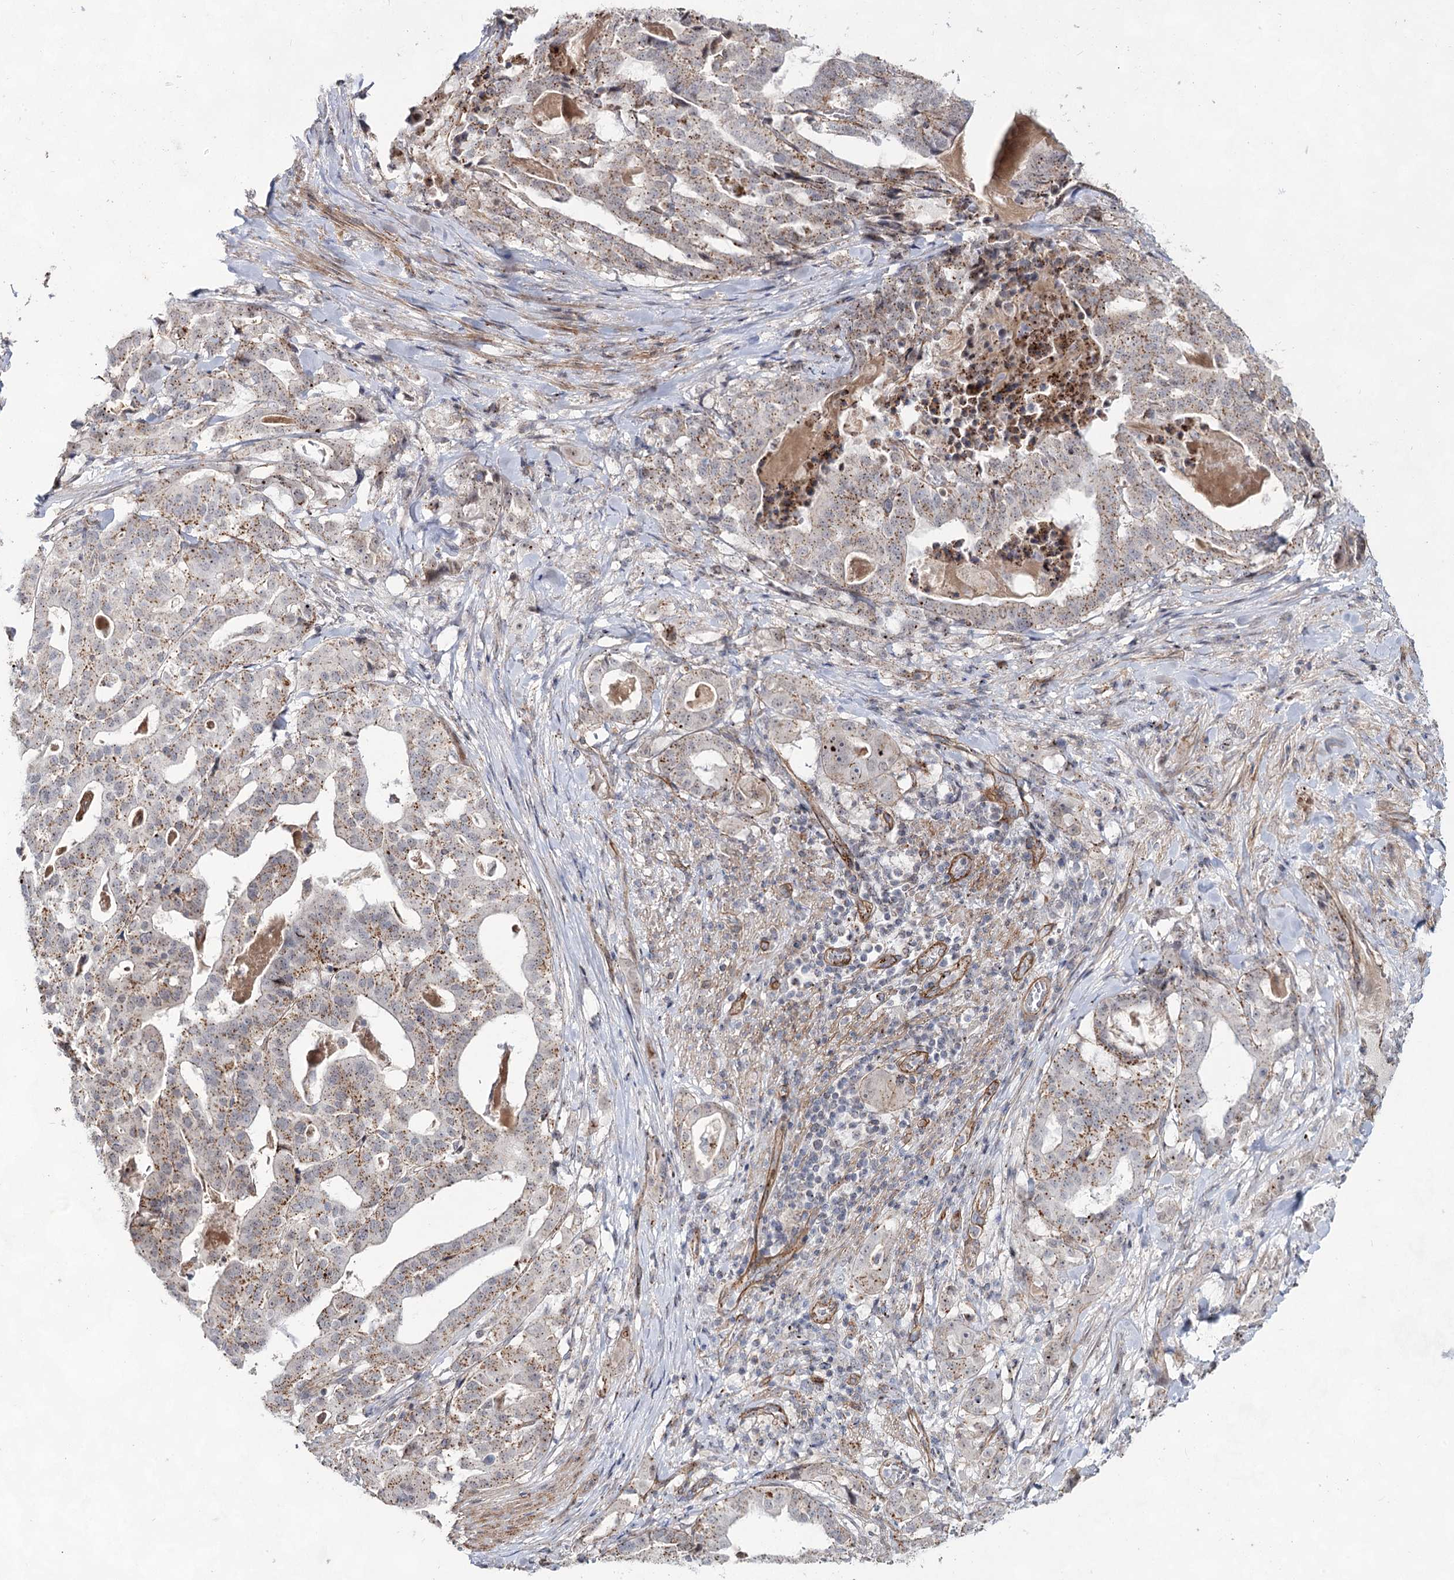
{"staining": {"intensity": "moderate", "quantity": ">75%", "location": "cytoplasmic/membranous"}, "tissue": "stomach cancer", "cell_type": "Tumor cells", "image_type": "cancer", "snomed": [{"axis": "morphology", "description": "Adenocarcinoma, NOS"}, {"axis": "topography", "description": "Stomach"}], "caption": "A medium amount of moderate cytoplasmic/membranous expression is appreciated in about >75% of tumor cells in adenocarcinoma (stomach) tissue. The staining is performed using DAB brown chromogen to label protein expression. The nuclei are counter-stained blue using hematoxylin.", "gene": "ATL2", "patient": {"sex": "male", "age": 48}}